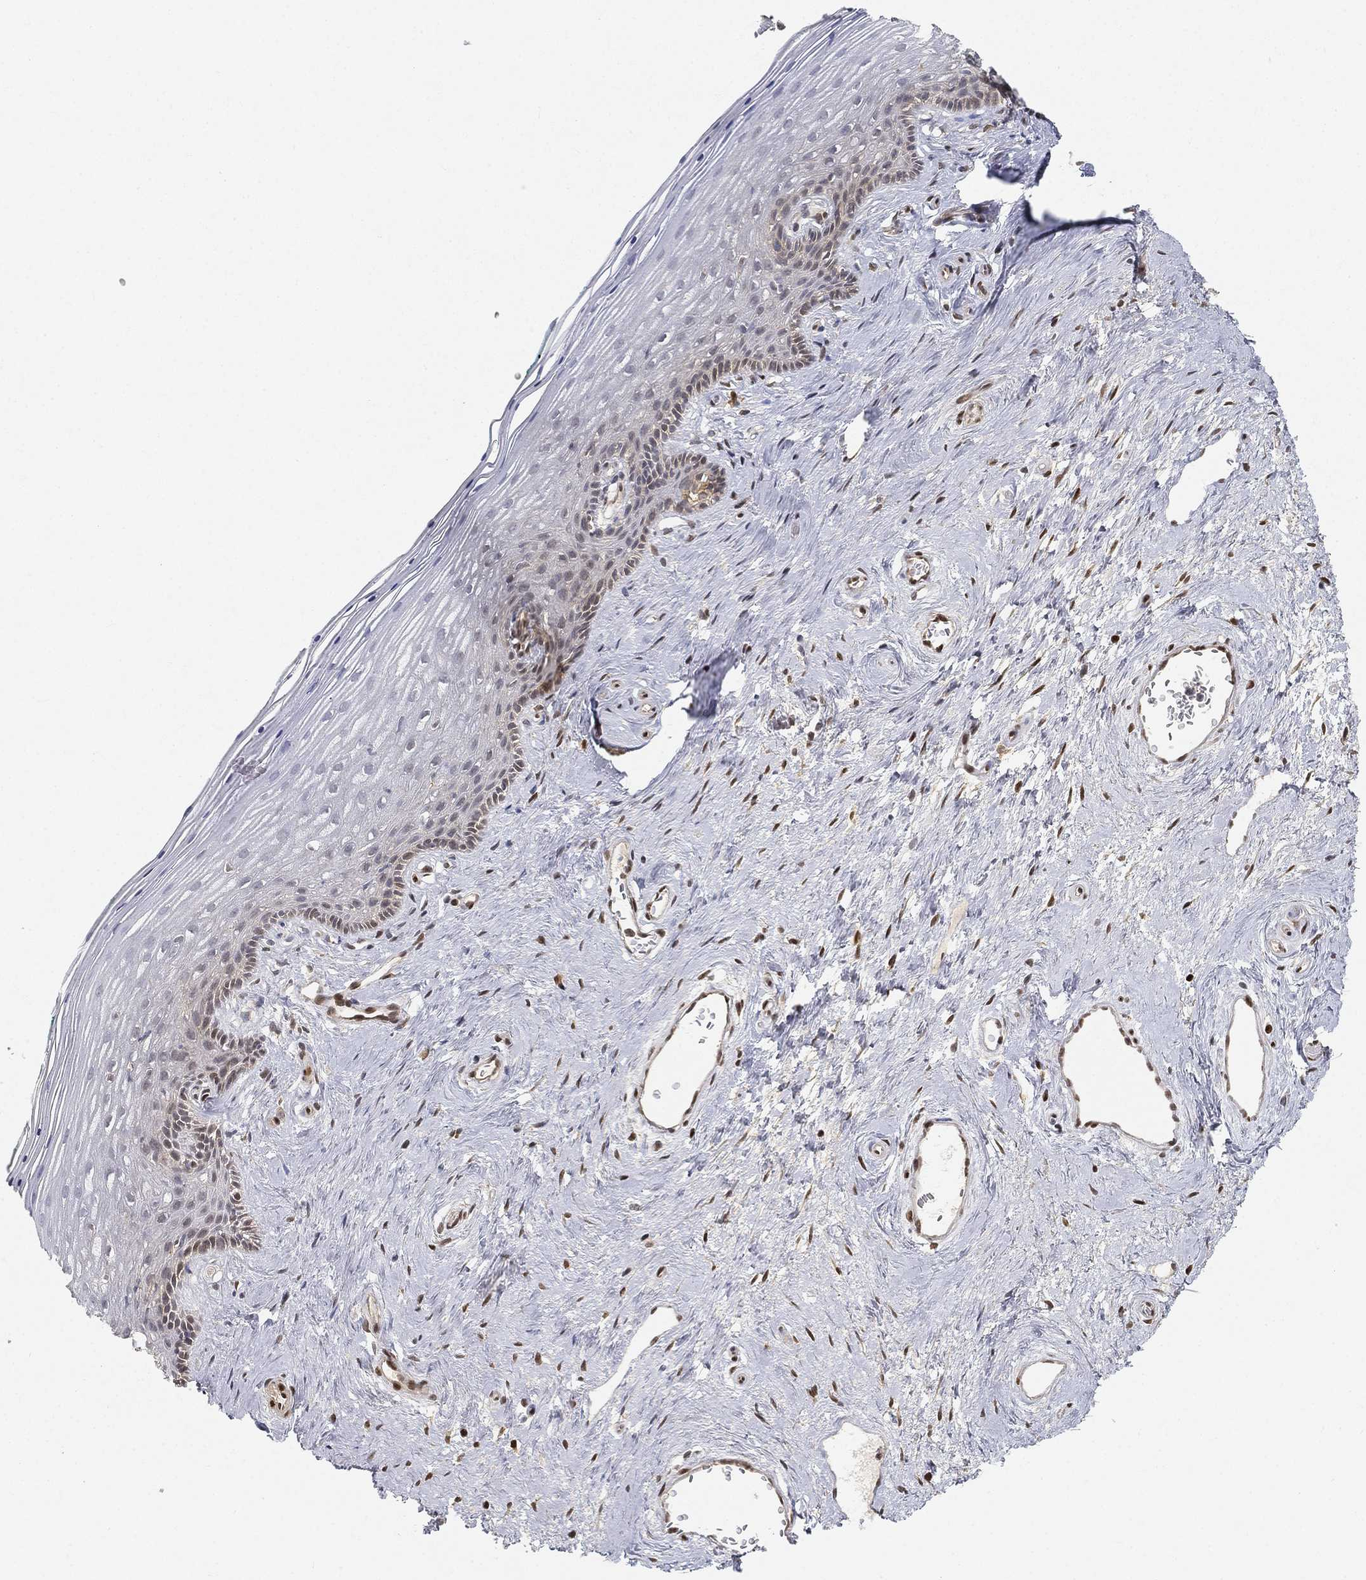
{"staining": {"intensity": "weak", "quantity": "<25%", "location": "nuclear"}, "tissue": "vagina", "cell_type": "Squamous epithelial cells", "image_type": "normal", "snomed": [{"axis": "morphology", "description": "Normal tissue, NOS"}, {"axis": "topography", "description": "Vagina"}], "caption": "DAB immunohistochemical staining of normal human vagina reveals no significant expression in squamous epithelial cells. (DAB (3,3'-diaminobenzidine) IHC, high magnification).", "gene": "CRTC3", "patient": {"sex": "female", "age": 45}}